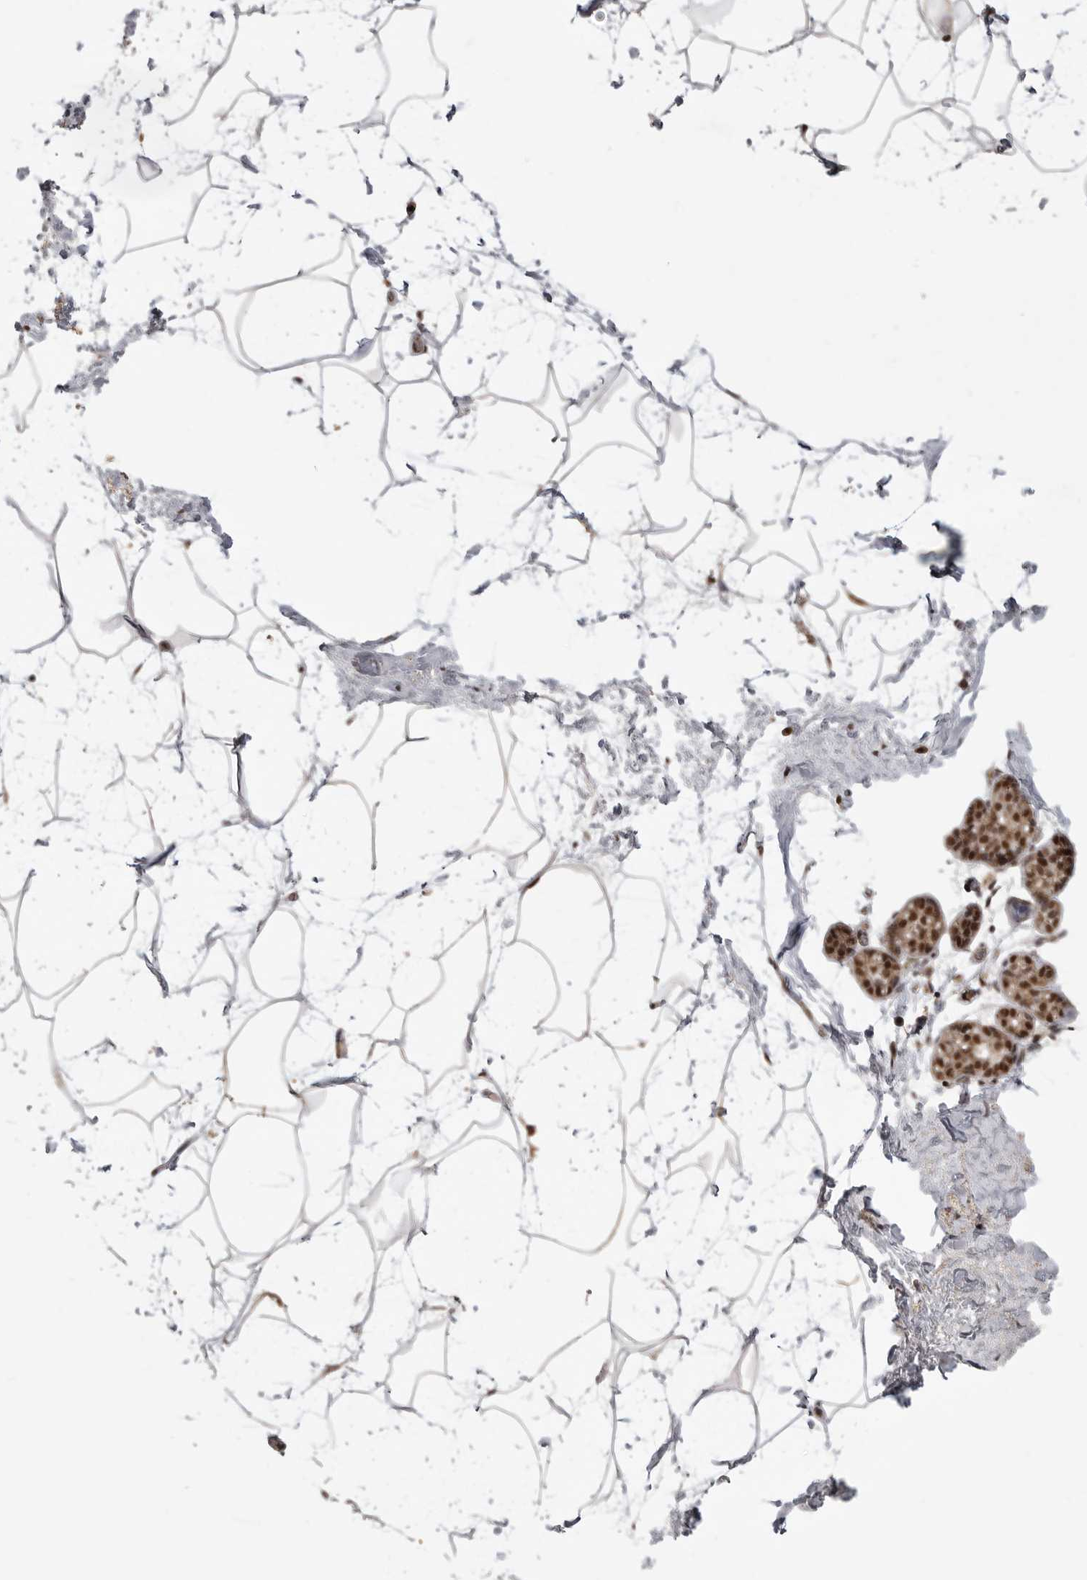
{"staining": {"intensity": "moderate", "quantity": "<25%", "location": "nuclear"}, "tissue": "breast", "cell_type": "Adipocytes", "image_type": "normal", "snomed": [{"axis": "morphology", "description": "Normal tissue, NOS"}, {"axis": "topography", "description": "Breast"}], "caption": "Immunohistochemical staining of unremarkable human breast displays <25% levels of moderate nuclear protein positivity in approximately <25% of adipocytes. (brown staining indicates protein expression, while blue staining denotes nuclei).", "gene": "CBLL1", "patient": {"sex": "female", "age": 62}}